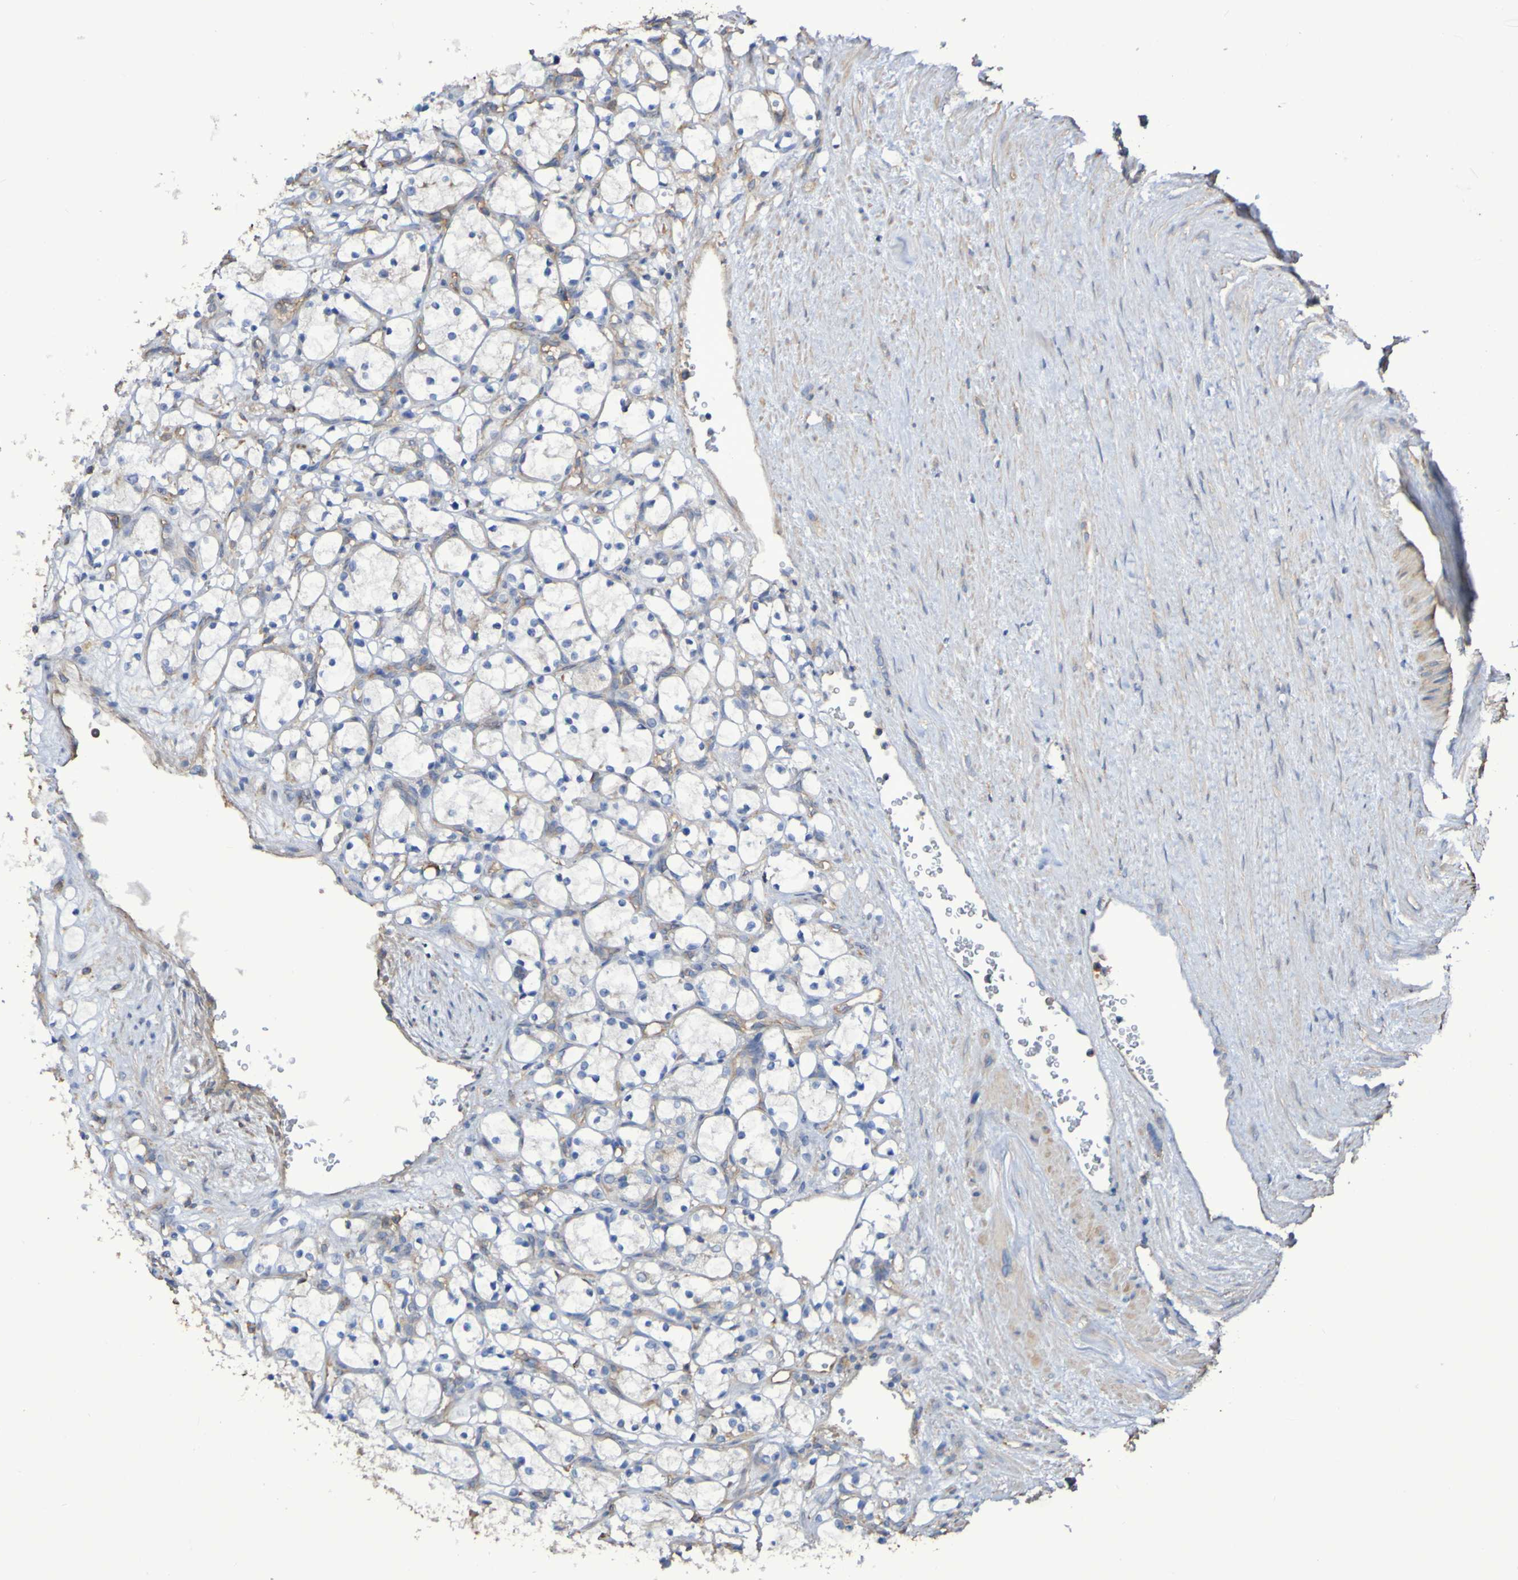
{"staining": {"intensity": "negative", "quantity": "none", "location": "none"}, "tissue": "renal cancer", "cell_type": "Tumor cells", "image_type": "cancer", "snomed": [{"axis": "morphology", "description": "Adenocarcinoma, NOS"}, {"axis": "topography", "description": "Kidney"}], "caption": "Immunohistochemical staining of renal cancer (adenocarcinoma) shows no significant positivity in tumor cells. Nuclei are stained in blue.", "gene": "SYNJ1", "patient": {"sex": "female", "age": 69}}